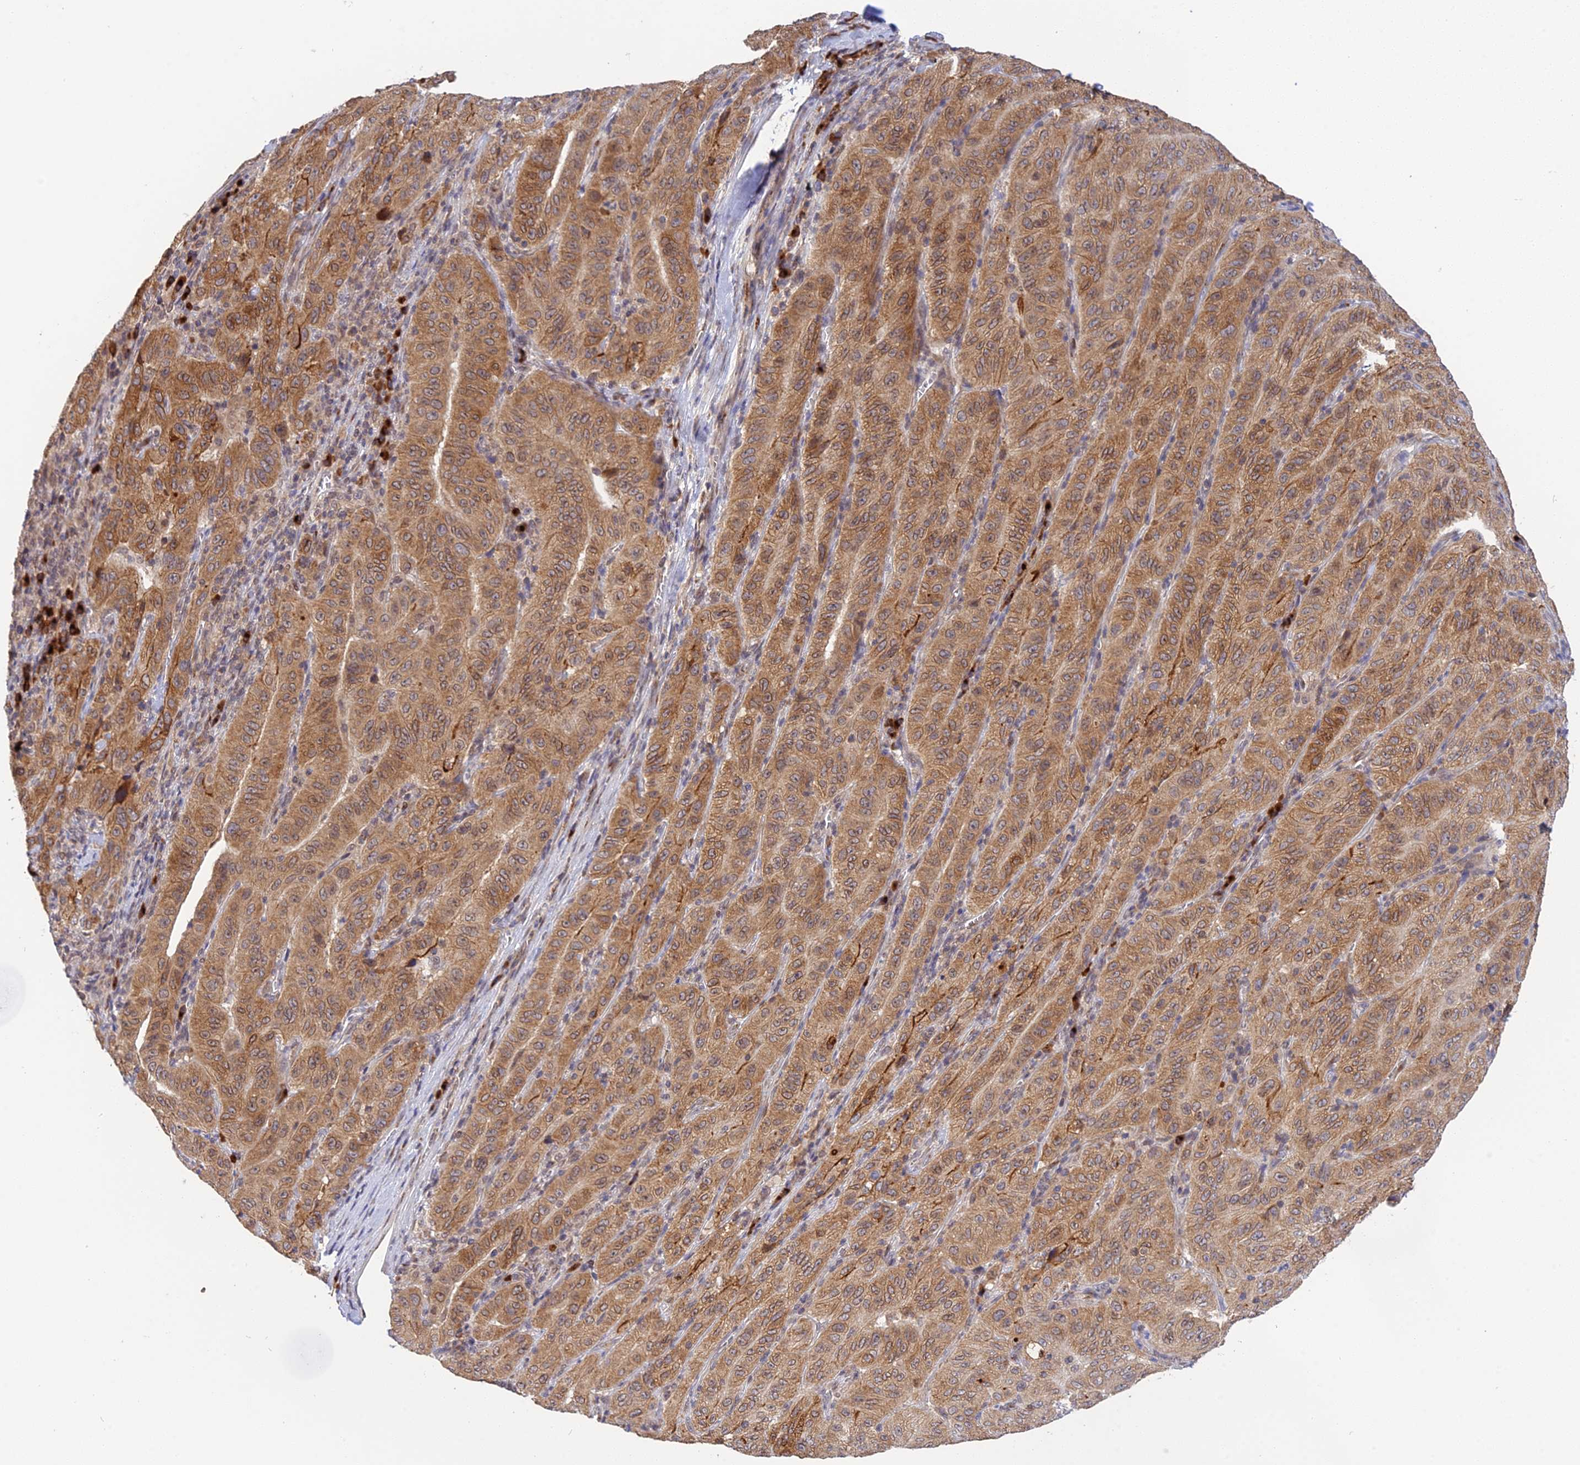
{"staining": {"intensity": "moderate", "quantity": ">75%", "location": "cytoplasmic/membranous"}, "tissue": "pancreatic cancer", "cell_type": "Tumor cells", "image_type": "cancer", "snomed": [{"axis": "morphology", "description": "Adenocarcinoma, NOS"}, {"axis": "topography", "description": "Pancreas"}], "caption": "Pancreatic cancer tissue displays moderate cytoplasmic/membranous positivity in about >75% of tumor cells, visualized by immunohistochemistry.", "gene": "SNX17", "patient": {"sex": "male", "age": 63}}